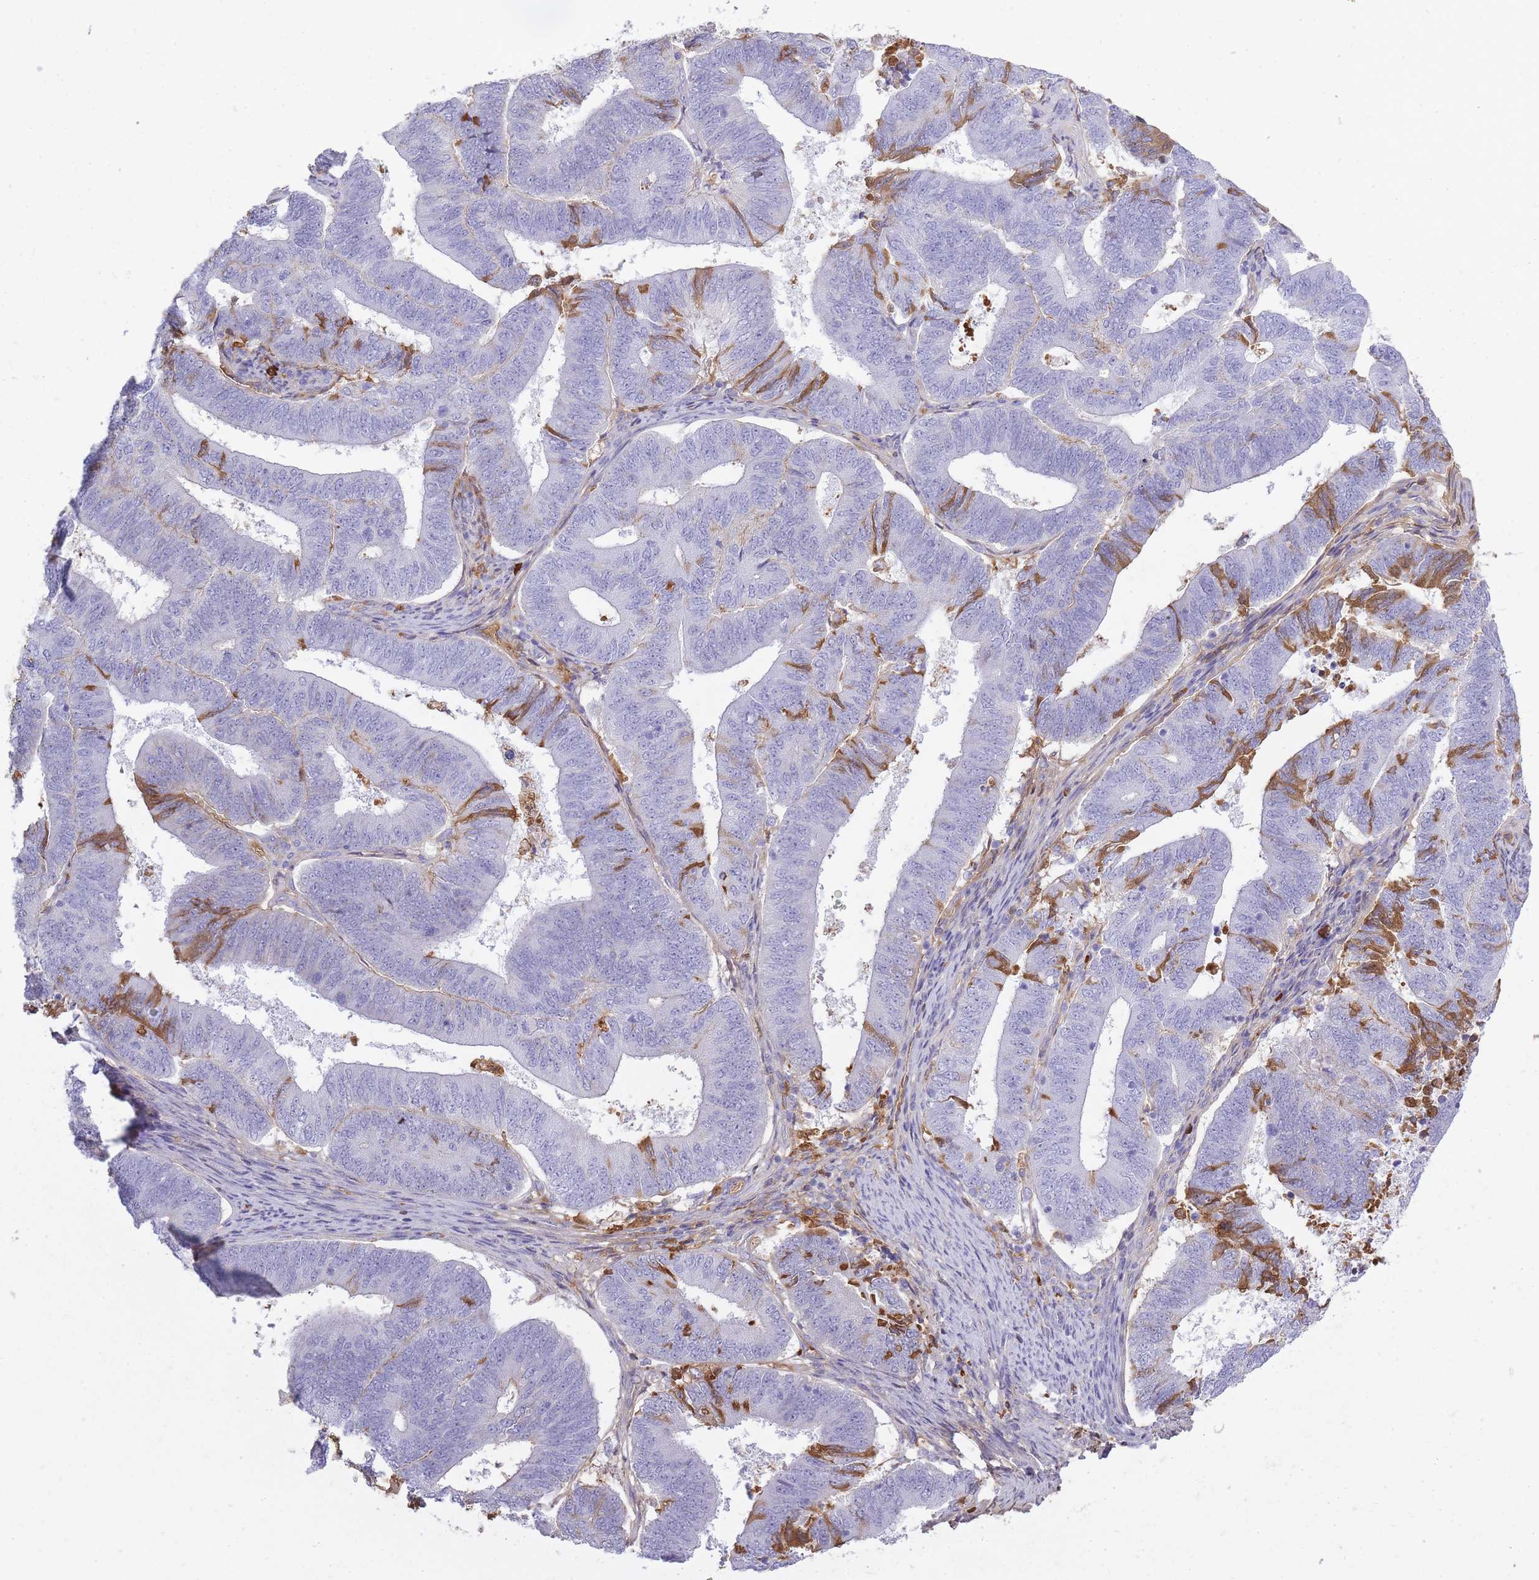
{"staining": {"intensity": "moderate", "quantity": "<25%", "location": "cytoplasmic/membranous"}, "tissue": "endometrial cancer", "cell_type": "Tumor cells", "image_type": "cancer", "snomed": [{"axis": "morphology", "description": "Adenocarcinoma, NOS"}, {"axis": "topography", "description": "Endometrium"}], "caption": "Protein expression analysis of human endometrial cancer reveals moderate cytoplasmic/membranous positivity in approximately <25% of tumor cells.", "gene": "IGKV1D-42", "patient": {"sex": "female", "age": 70}}